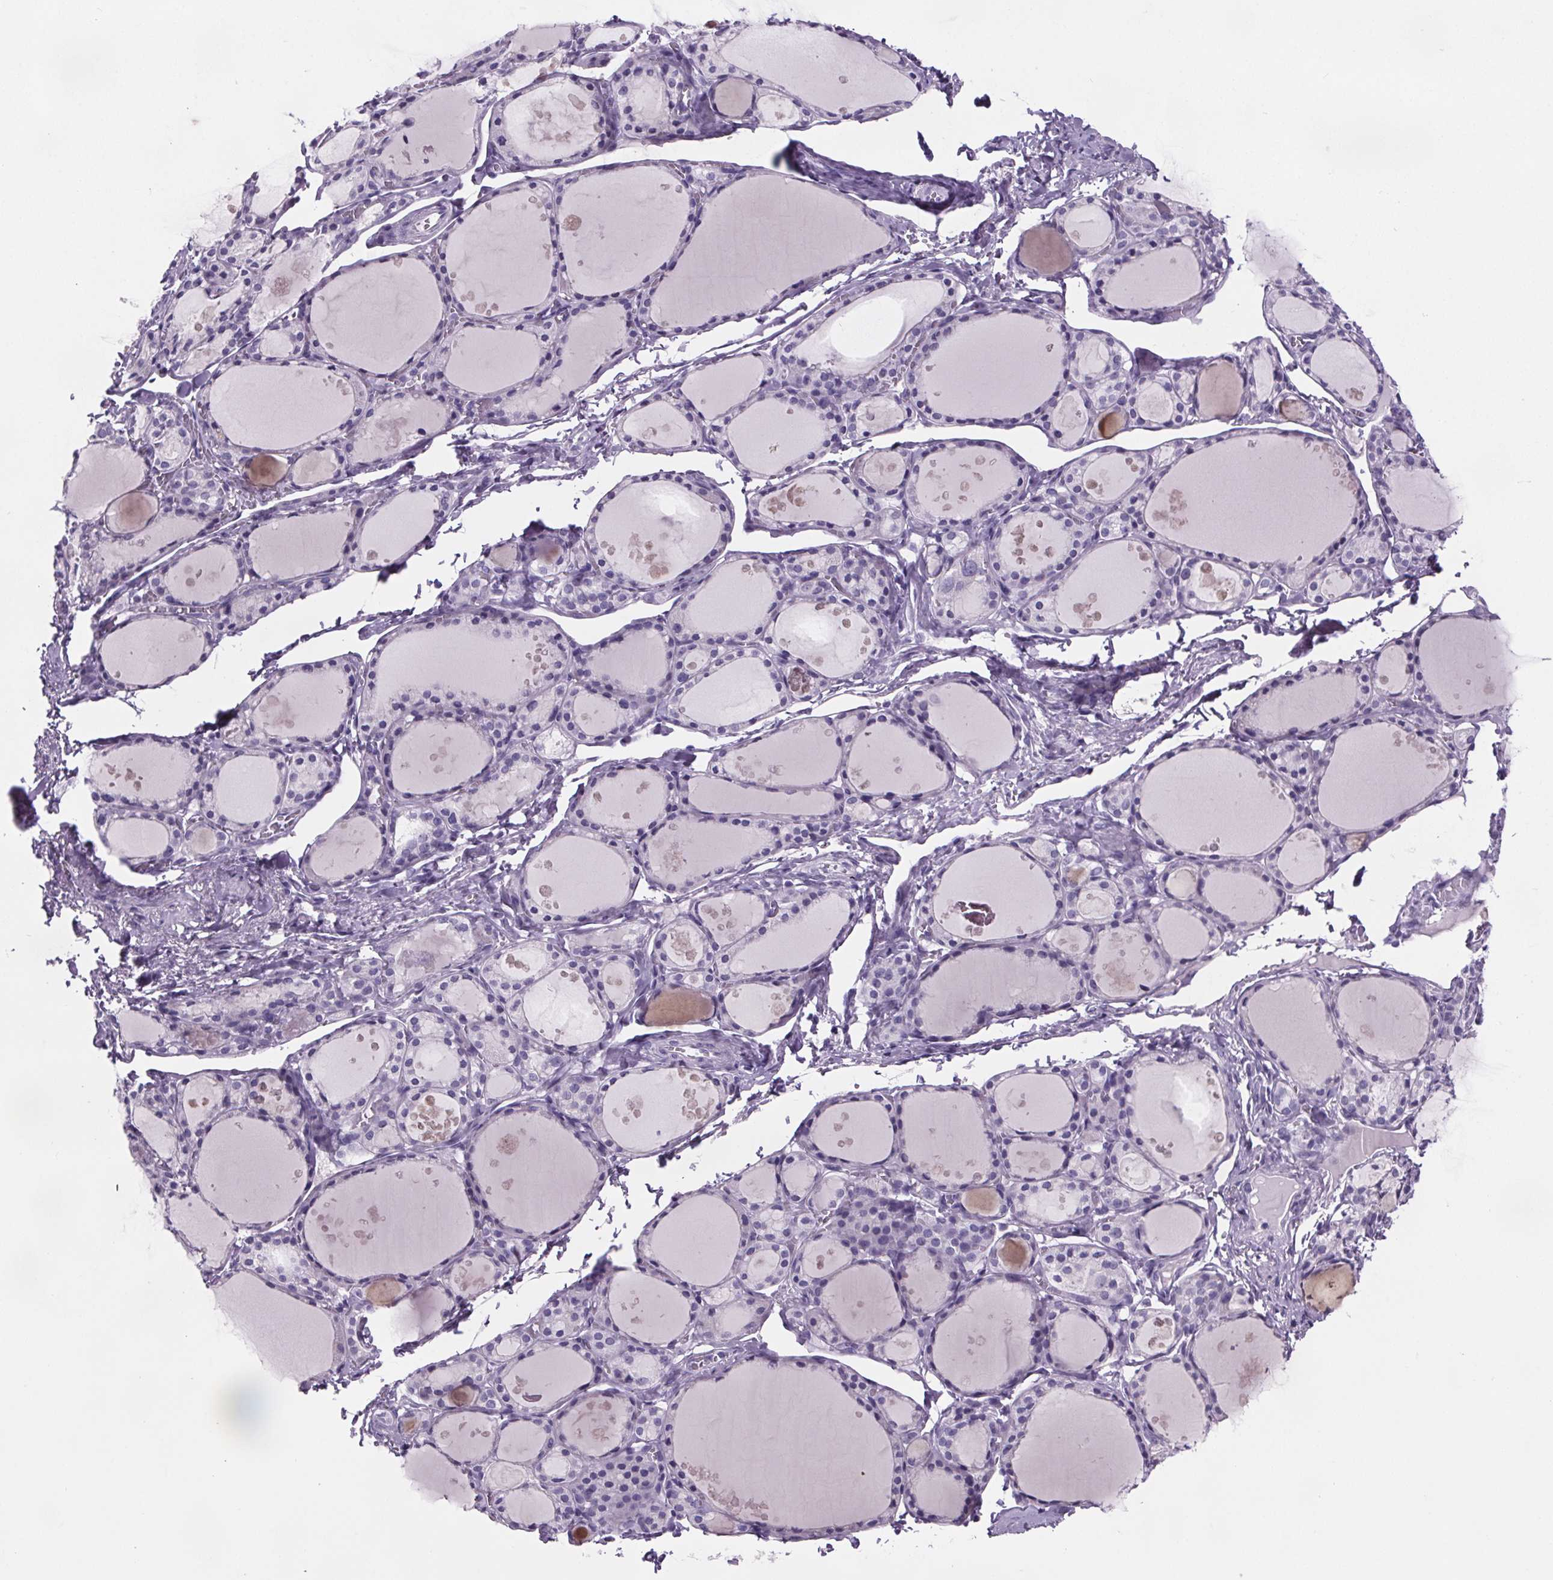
{"staining": {"intensity": "negative", "quantity": "none", "location": "none"}, "tissue": "thyroid gland", "cell_type": "Glandular cells", "image_type": "normal", "snomed": [{"axis": "morphology", "description": "Normal tissue, NOS"}, {"axis": "topography", "description": "Thyroid gland"}], "caption": "Glandular cells are negative for protein expression in normal human thyroid gland. Brightfield microscopy of immunohistochemistry stained with DAB (3,3'-diaminobenzidine) (brown) and hematoxylin (blue), captured at high magnification.", "gene": "CUBN", "patient": {"sex": "male", "age": 68}}